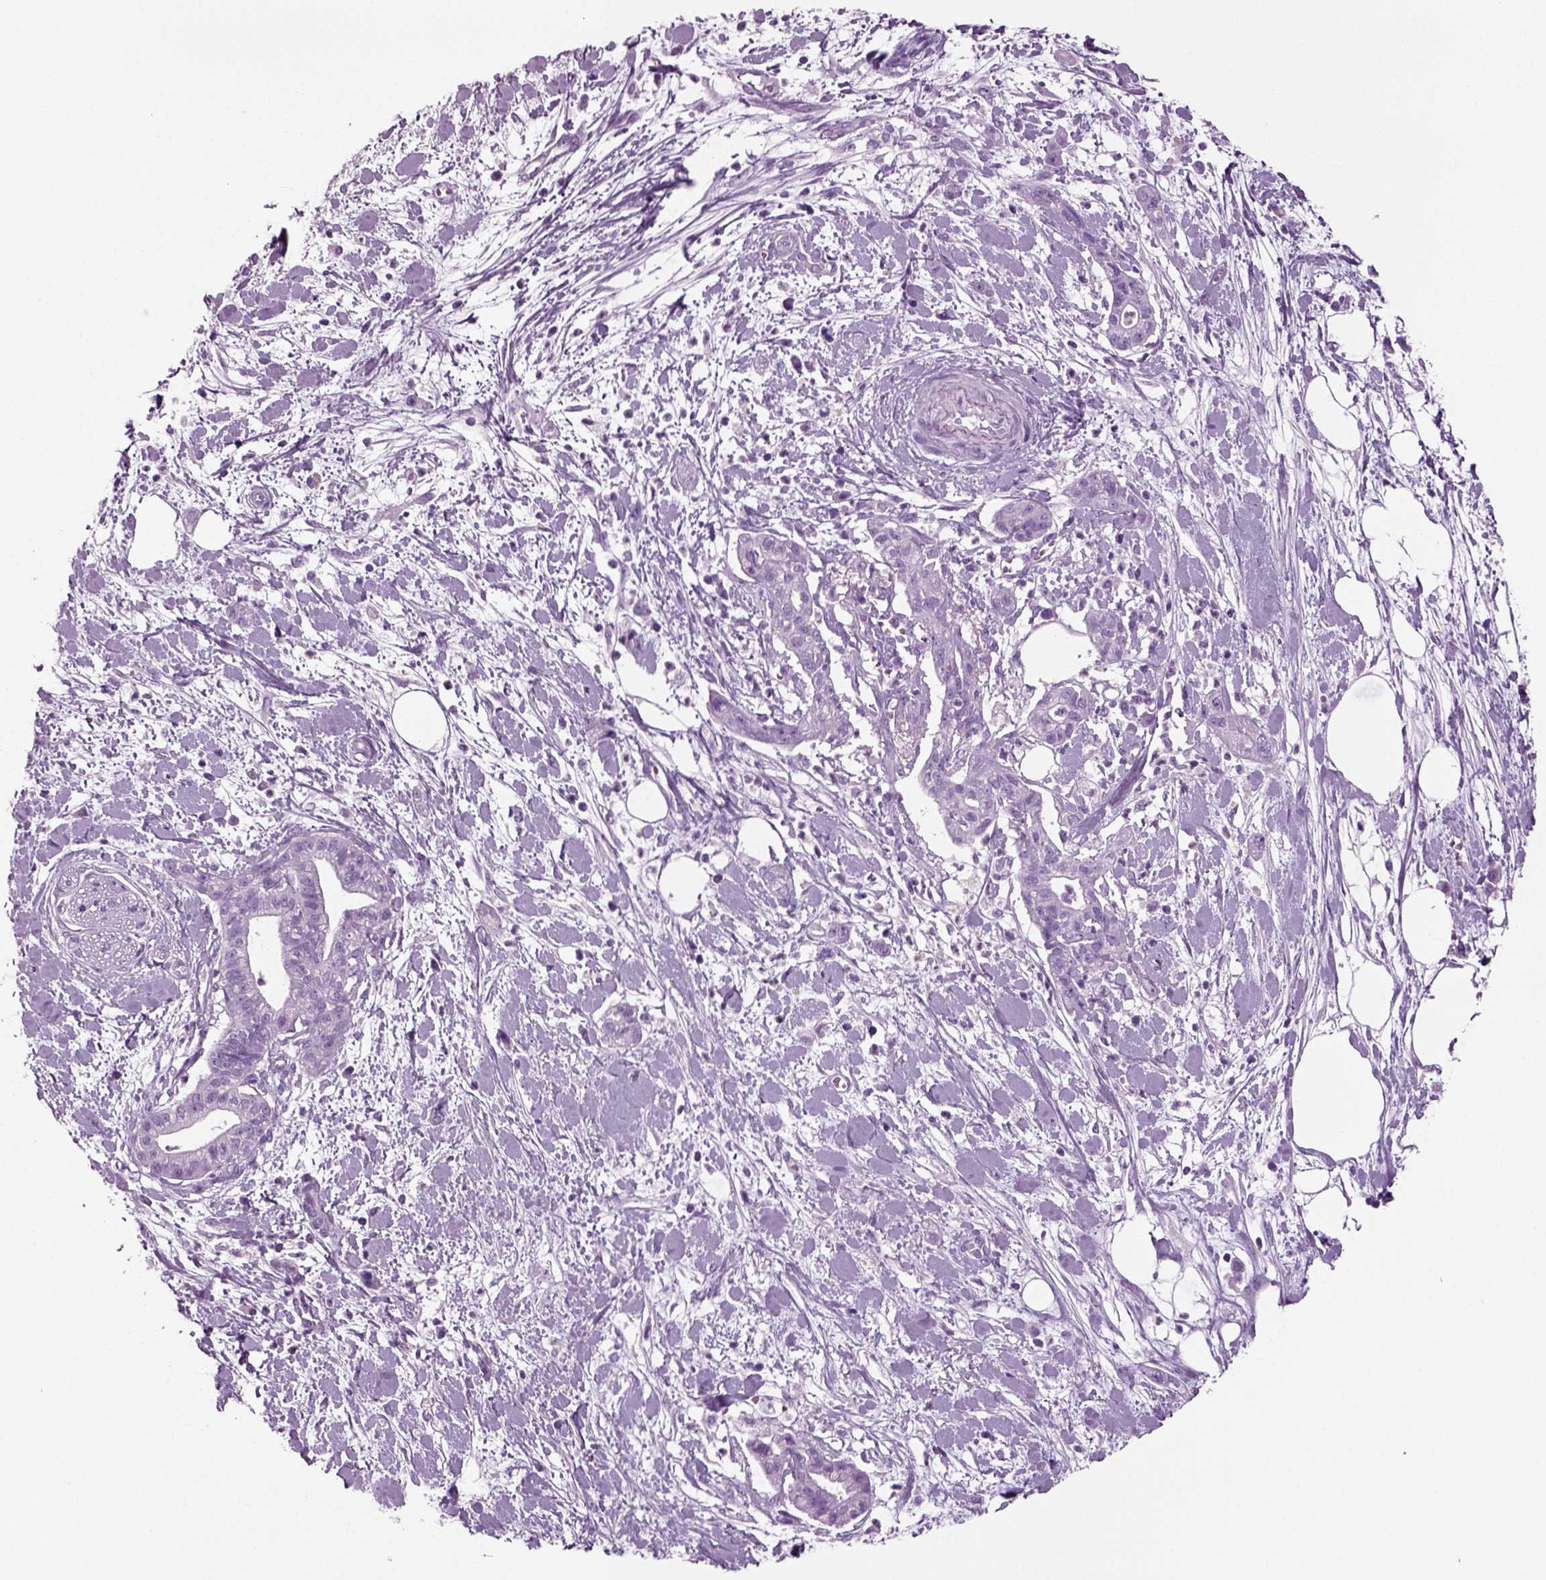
{"staining": {"intensity": "negative", "quantity": "none", "location": "none"}, "tissue": "pancreatic cancer", "cell_type": "Tumor cells", "image_type": "cancer", "snomed": [{"axis": "morphology", "description": "Normal tissue, NOS"}, {"axis": "morphology", "description": "Adenocarcinoma, NOS"}, {"axis": "topography", "description": "Lymph node"}, {"axis": "topography", "description": "Pancreas"}], "caption": "A photomicrograph of human pancreatic cancer is negative for staining in tumor cells.", "gene": "CRABP1", "patient": {"sex": "female", "age": 58}}